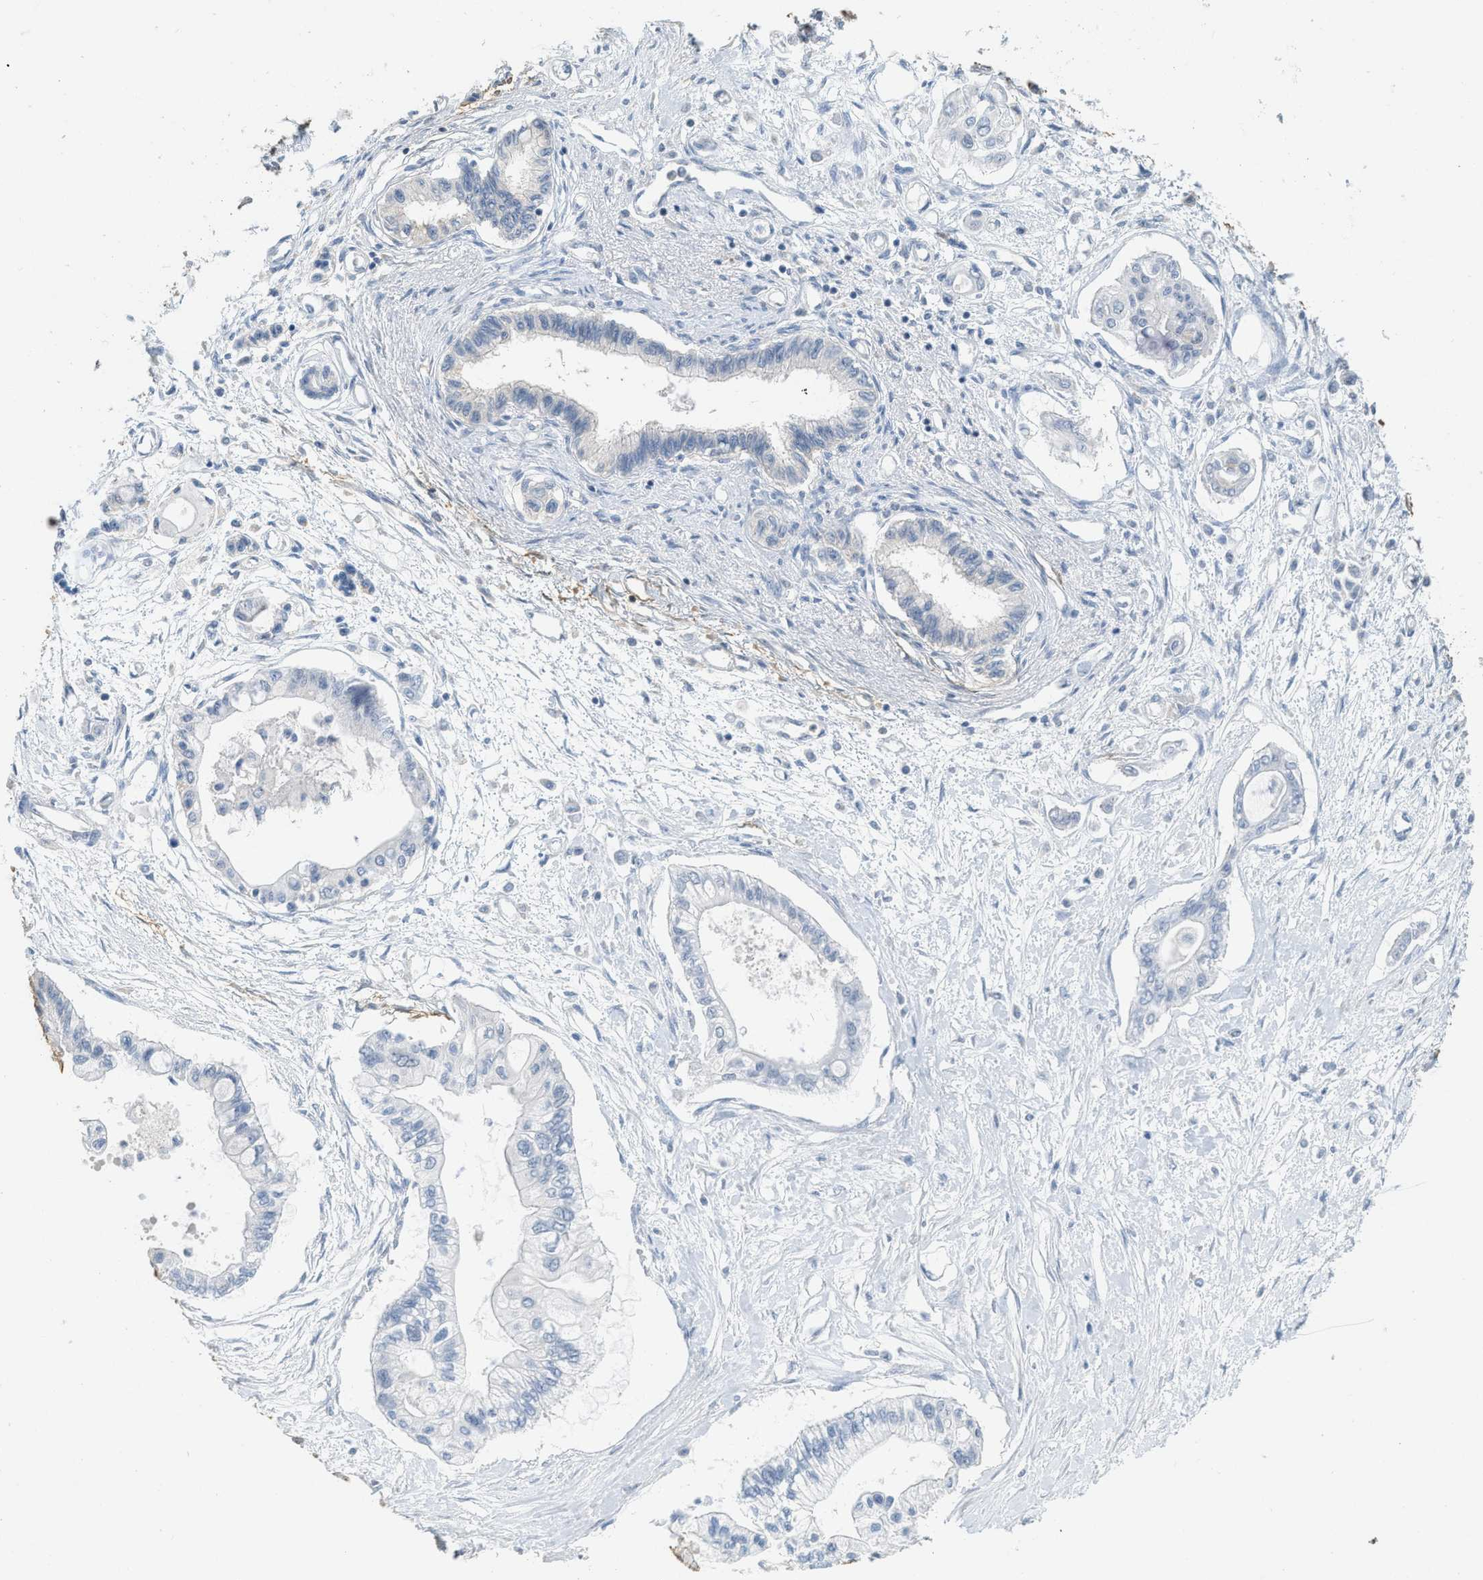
{"staining": {"intensity": "negative", "quantity": "none", "location": "none"}, "tissue": "pancreatic cancer", "cell_type": "Tumor cells", "image_type": "cancer", "snomed": [{"axis": "morphology", "description": "Adenocarcinoma, NOS"}, {"axis": "topography", "description": "Pancreas"}], "caption": "Immunohistochemical staining of adenocarcinoma (pancreatic) displays no significant staining in tumor cells.", "gene": "MIS18A", "patient": {"sex": "female", "age": 77}}